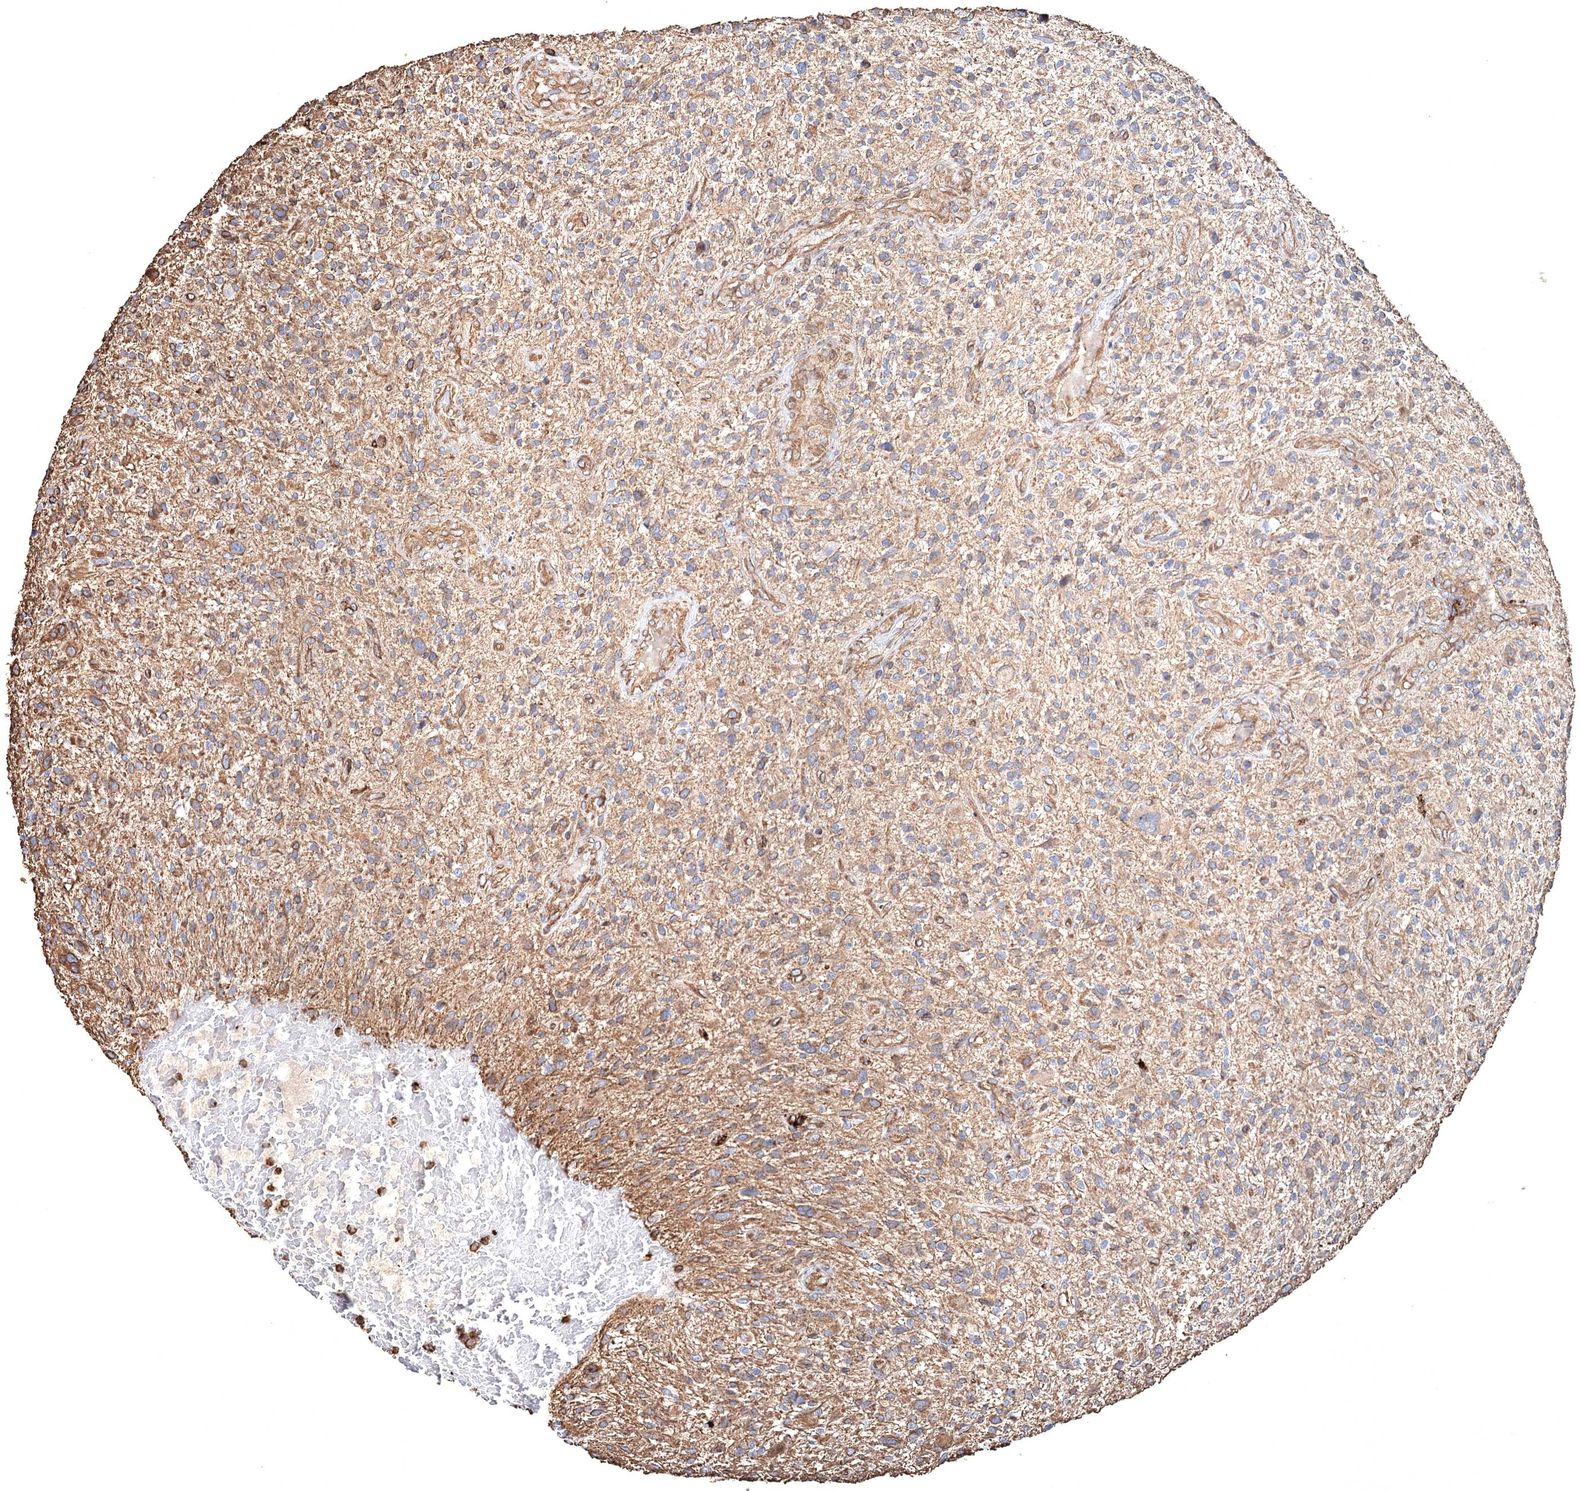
{"staining": {"intensity": "moderate", "quantity": "25%-75%", "location": "cytoplasmic/membranous"}, "tissue": "glioma", "cell_type": "Tumor cells", "image_type": "cancer", "snomed": [{"axis": "morphology", "description": "Glioma, malignant, High grade"}, {"axis": "topography", "description": "Brain"}], "caption": "Glioma stained with immunohistochemistry (IHC) reveals moderate cytoplasmic/membranous positivity in approximately 25%-75% of tumor cells.", "gene": "CLEC4M", "patient": {"sex": "male", "age": 47}}